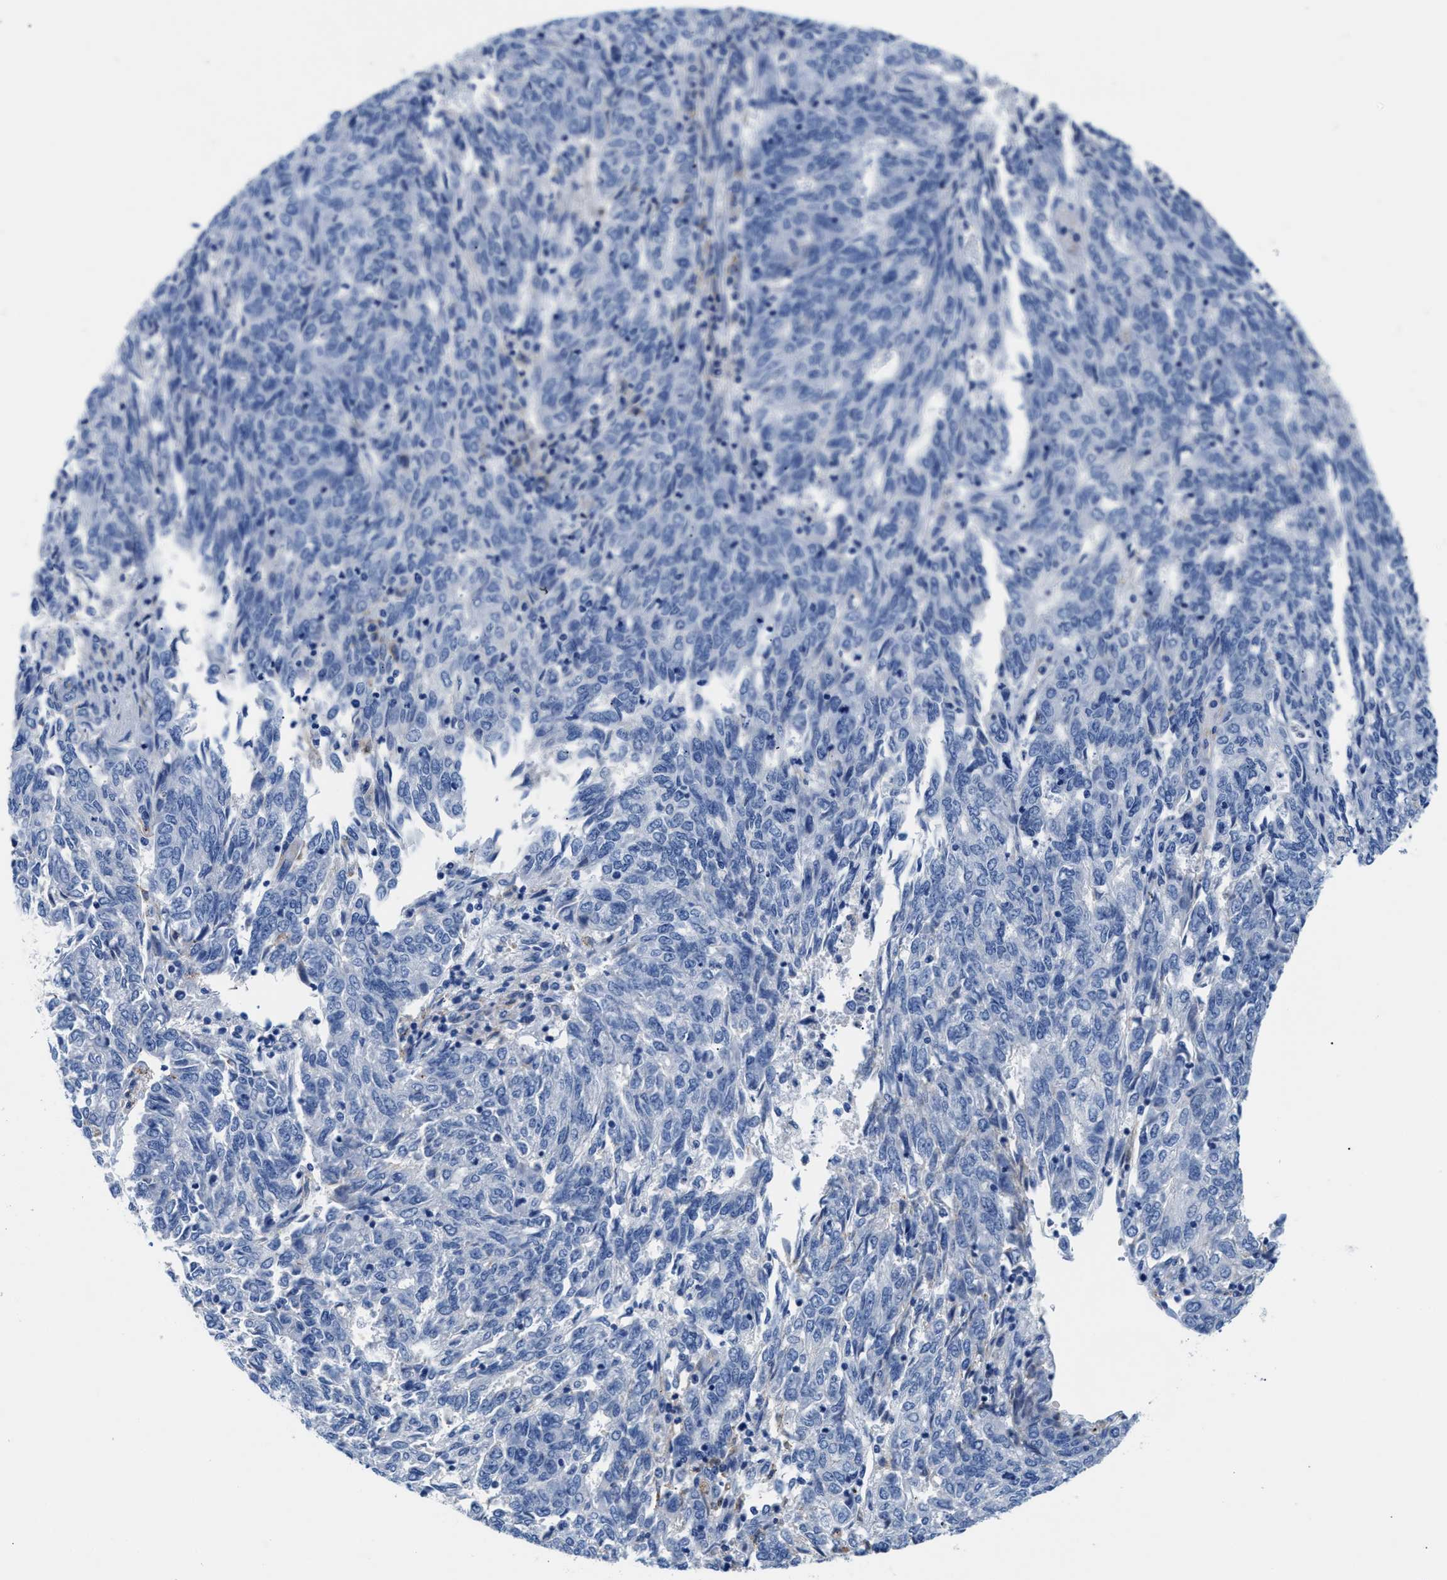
{"staining": {"intensity": "negative", "quantity": "none", "location": "none"}, "tissue": "endometrial cancer", "cell_type": "Tumor cells", "image_type": "cancer", "snomed": [{"axis": "morphology", "description": "Adenocarcinoma, NOS"}, {"axis": "topography", "description": "Endometrium"}], "caption": "Immunohistochemistry (IHC) of human endometrial cancer demonstrates no staining in tumor cells.", "gene": "SLFN13", "patient": {"sex": "female", "age": 80}}